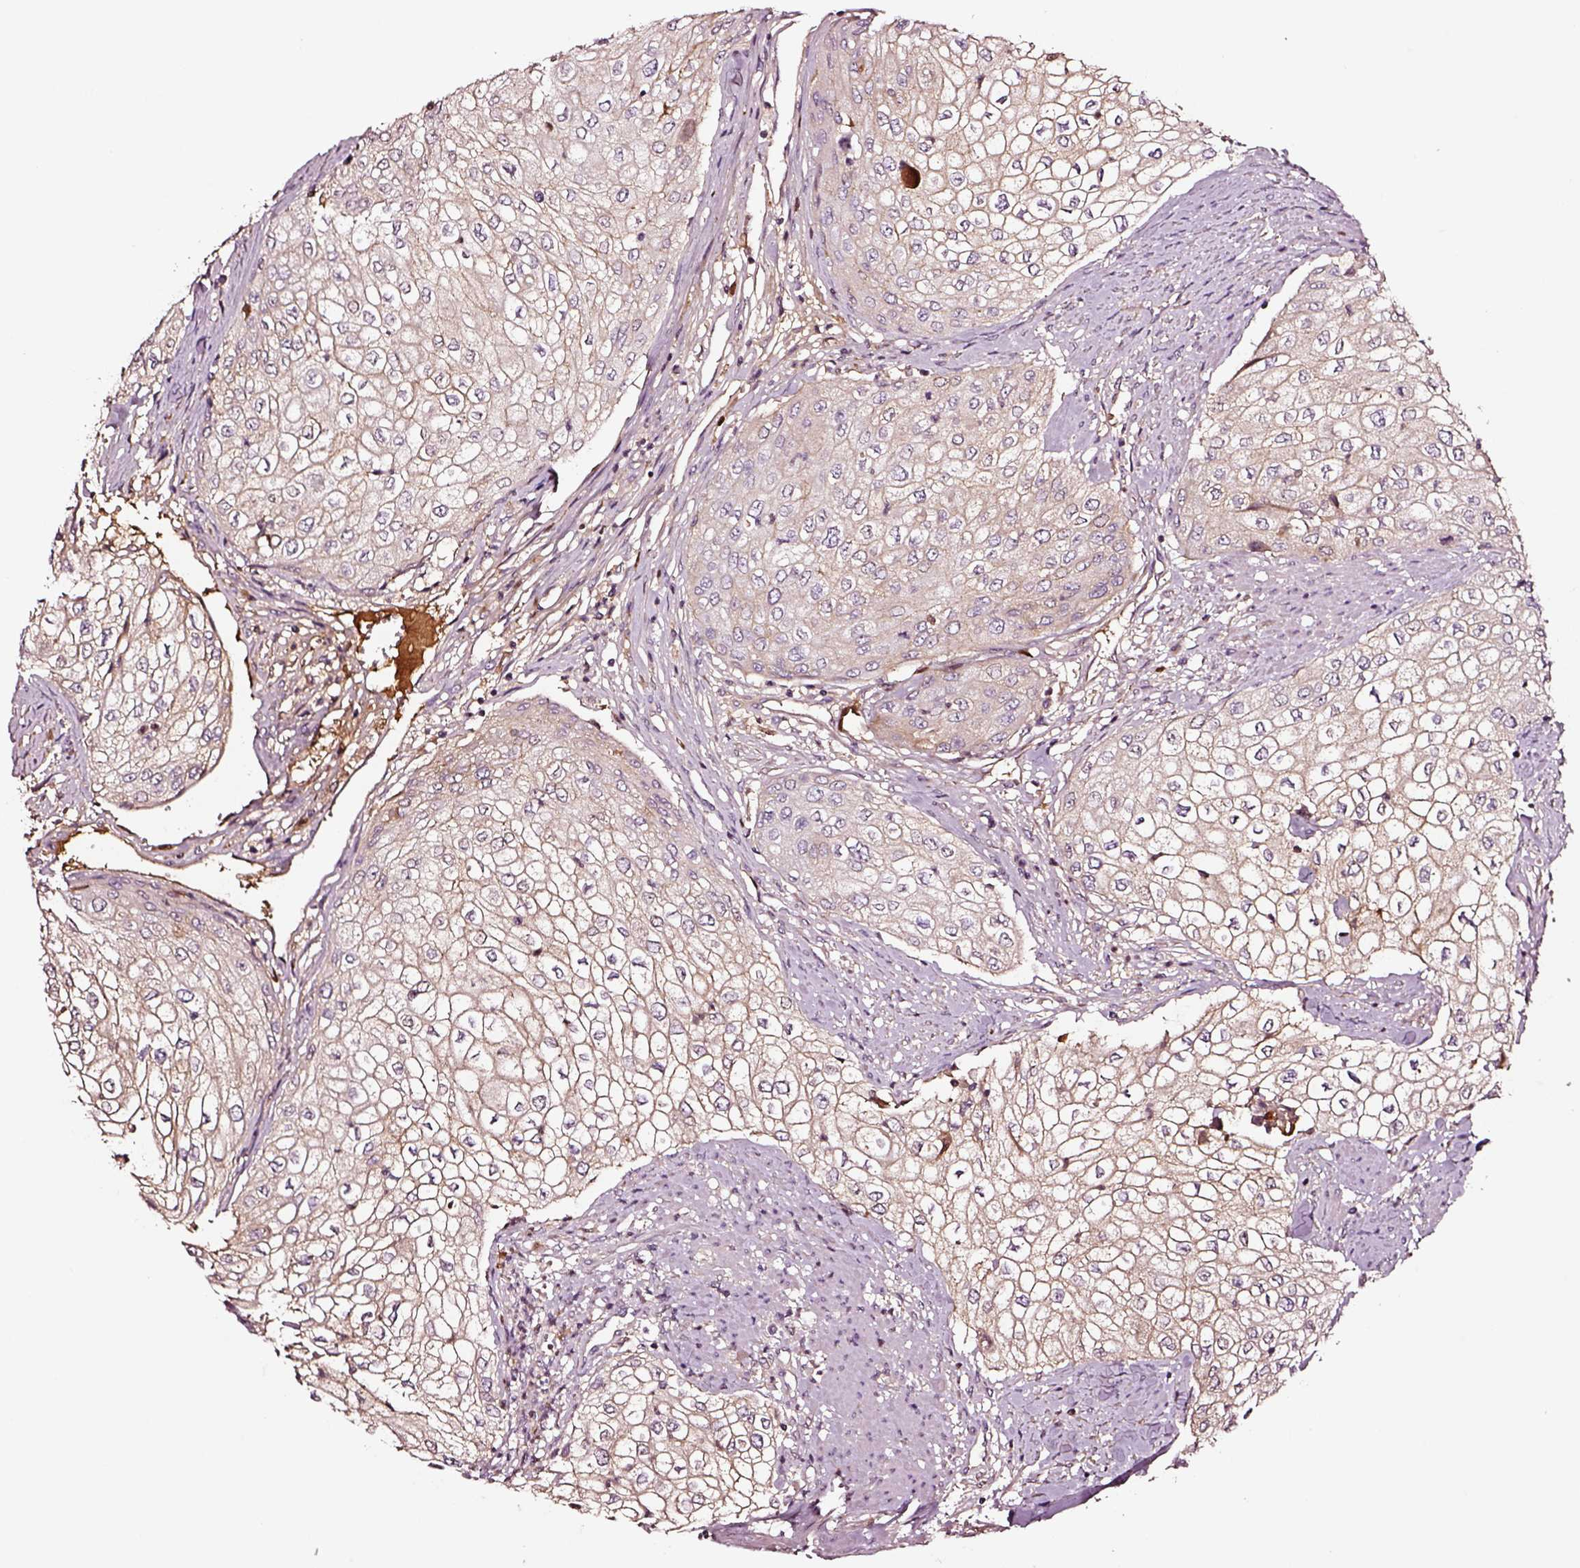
{"staining": {"intensity": "weak", "quantity": ">75%", "location": "cytoplasmic/membranous"}, "tissue": "urothelial cancer", "cell_type": "Tumor cells", "image_type": "cancer", "snomed": [{"axis": "morphology", "description": "Urothelial carcinoma, High grade"}, {"axis": "topography", "description": "Urinary bladder"}], "caption": "High-grade urothelial carcinoma stained with a protein marker displays weak staining in tumor cells.", "gene": "TF", "patient": {"sex": "male", "age": 62}}